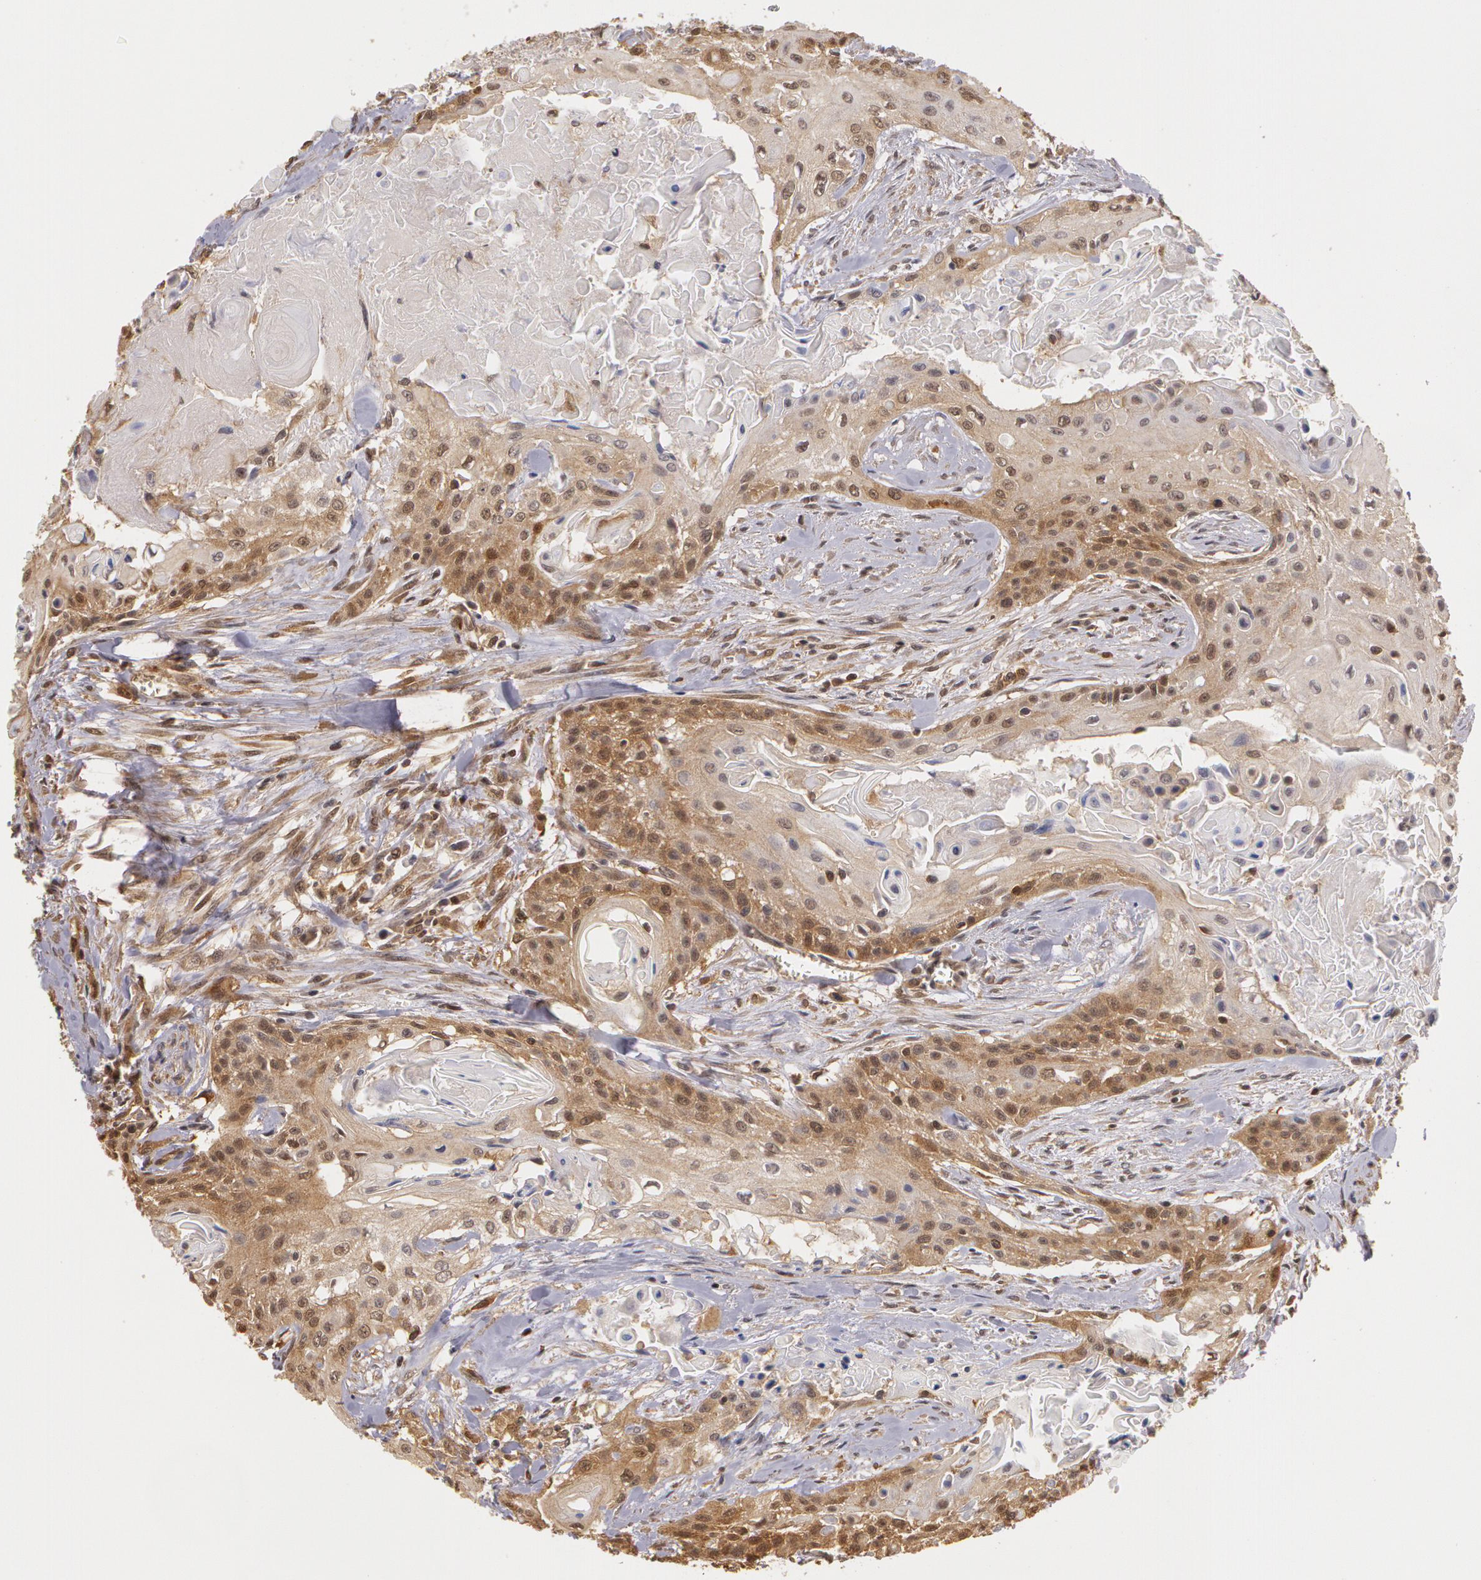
{"staining": {"intensity": "weak", "quantity": "<25%", "location": "cytoplasmic/membranous"}, "tissue": "head and neck cancer", "cell_type": "Tumor cells", "image_type": "cancer", "snomed": [{"axis": "morphology", "description": "Squamous cell carcinoma, NOS"}, {"axis": "morphology", "description": "Squamous cell carcinoma, metastatic, NOS"}, {"axis": "topography", "description": "Lymph node"}, {"axis": "topography", "description": "Salivary gland"}, {"axis": "topography", "description": "Head-Neck"}], "caption": "The histopathology image demonstrates no significant staining in tumor cells of head and neck cancer.", "gene": "AHSA1", "patient": {"sex": "female", "age": 74}}